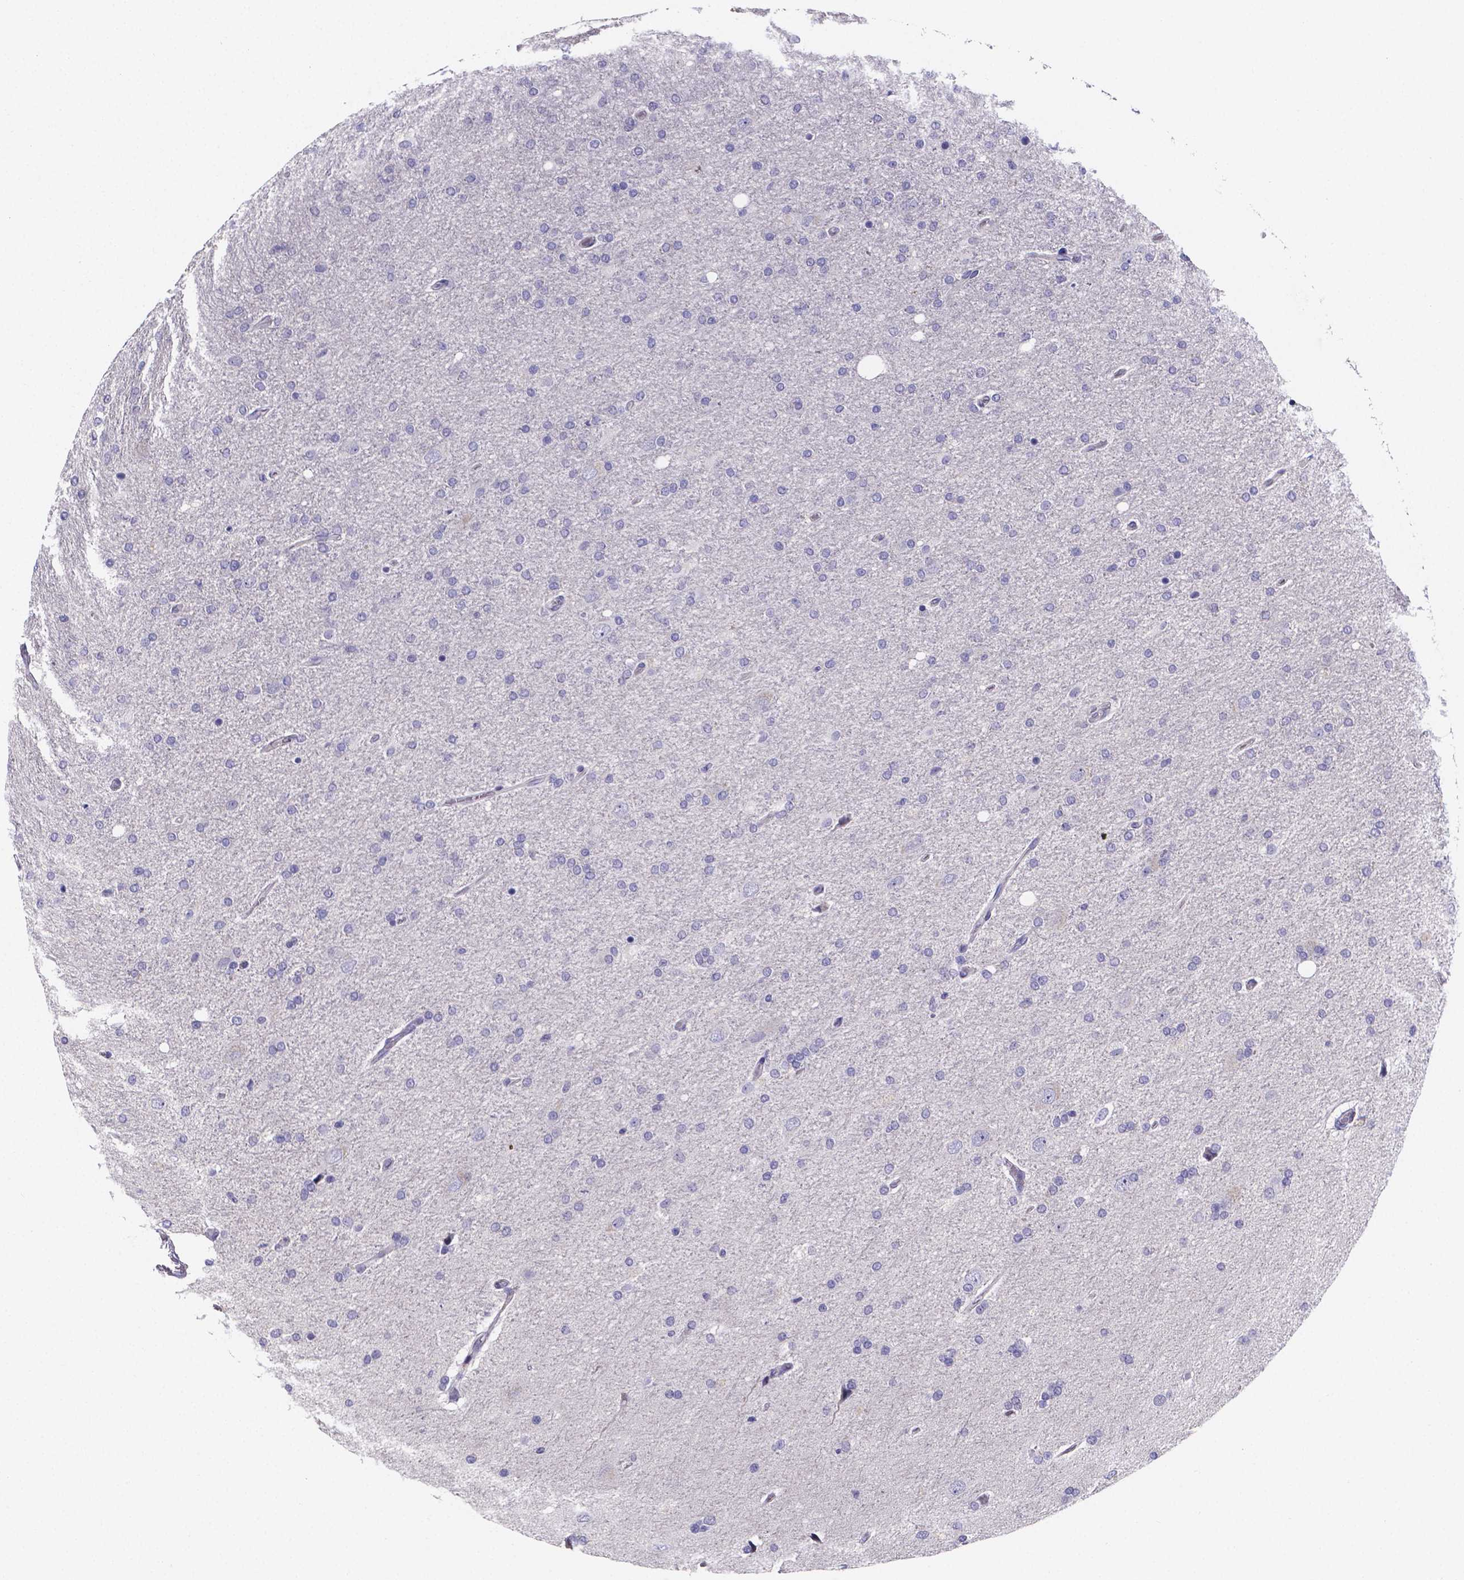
{"staining": {"intensity": "negative", "quantity": "none", "location": "none"}, "tissue": "glioma", "cell_type": "Tumor cells", "image_type": "cancer", "snomed": [{"axis": "morphology", "description": "Glioma, malignant, High grade"}, {"axis": "topography", "description": "Cerebral cortex"}], "caption": "Immunohistochemistry (IHC) of malignant glioma (high-grade) exhibits no staining in tumor cells. Brightfield microscopy of immunohistochemistry (IHC) stained with DAB (brown) and hematoxylin (blue), captured at high magnification.", "gene": "IZUMO1", "patient": {"sex": "male", "age": 70}}